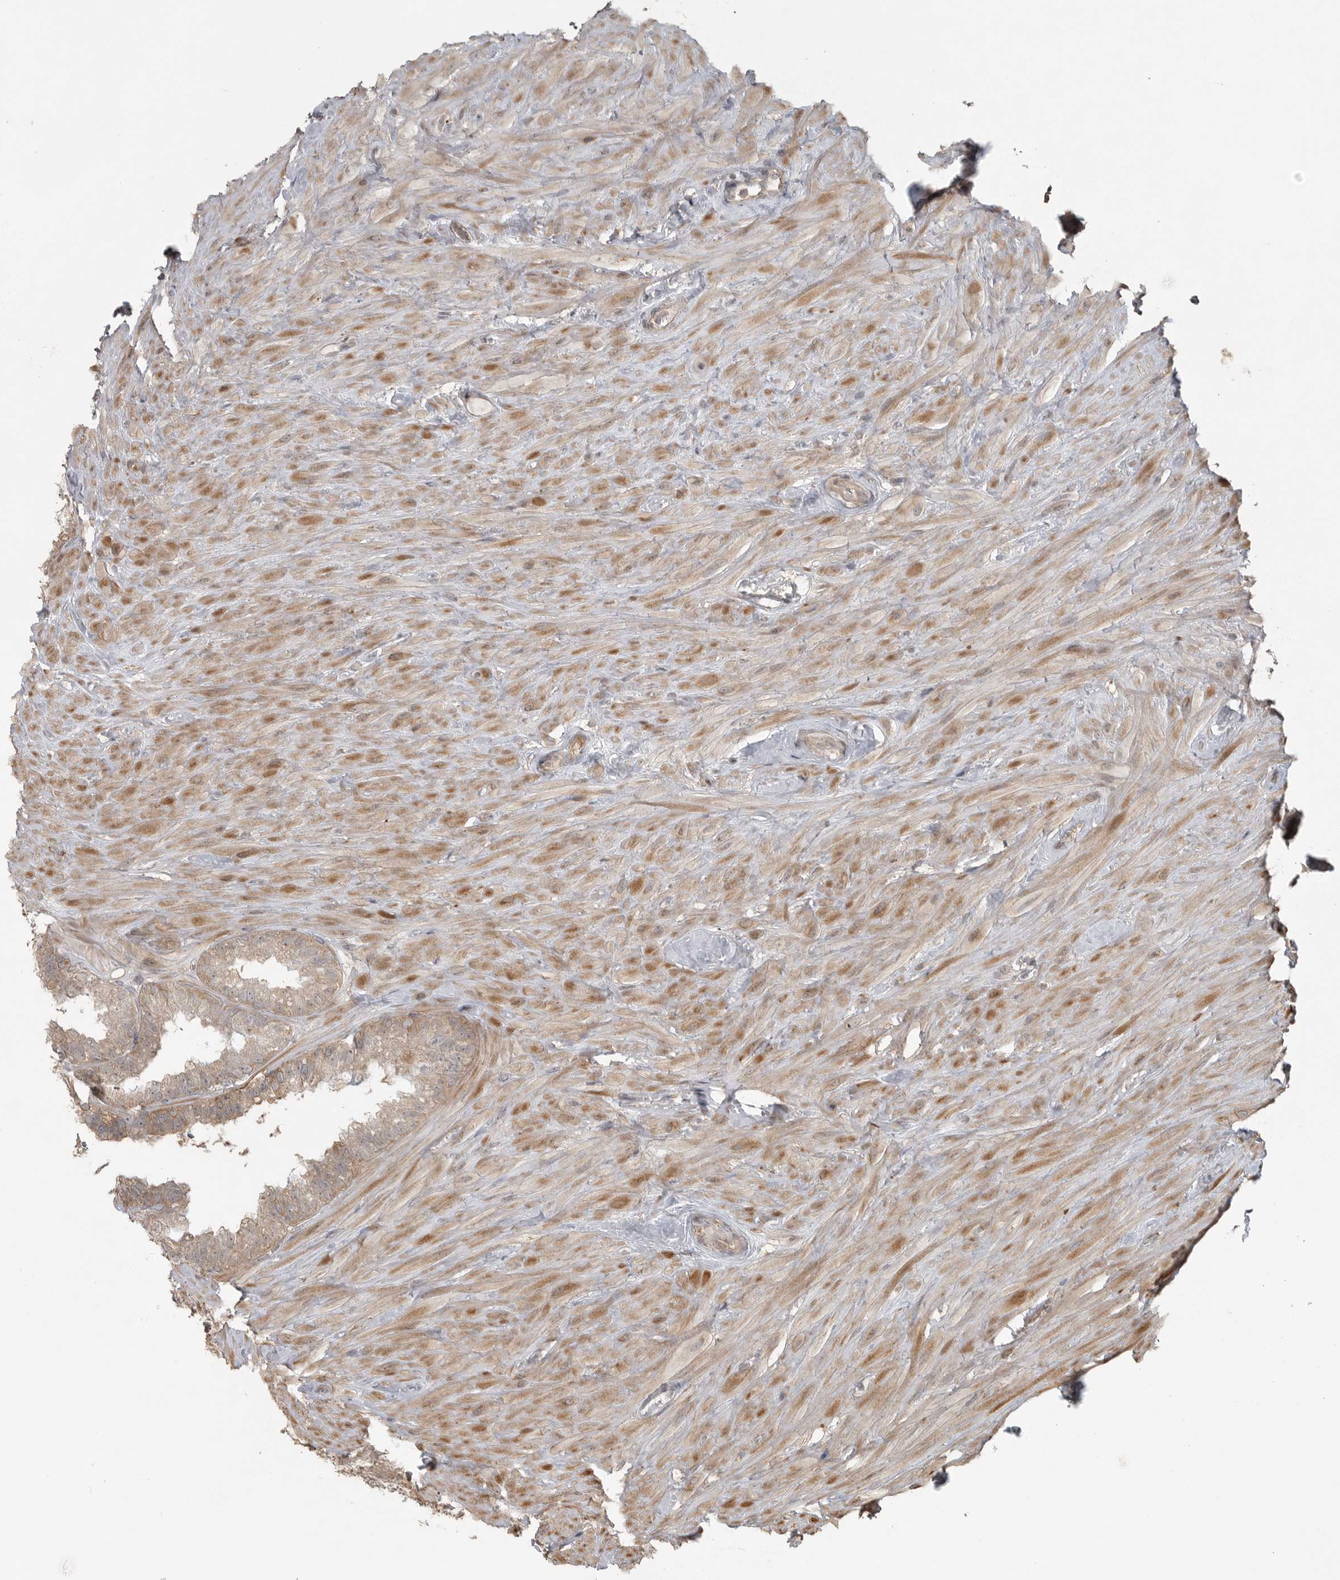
{"staining": {"intensity": "weak", "quantity": ">75%", "location": "cytoplasmic/membranous"}, "tissue": "seminal vesicle", "cell_type": "Glandular cells", "image_type": "normal", "snomed": [{"axis": "morphology", "description": "Normal tissue, NOS"}, {"axis": "topography", "description": "Seminal veicle"}], "caption": "Immunohistochemical staining of unremarkable human seminal vesicle reveals >75% levels of weak cytoplasmic/membranous protein staining in about >75% of glandular cells. The protein of interest is stained brown, and the nuclei are stained in blue (DAB (3,3'-diaminobenzidine) IHC with brightfield microscopy, high magnification).", "gene": "LLGL1", "patient": {"sex": "male", "age": 80}}